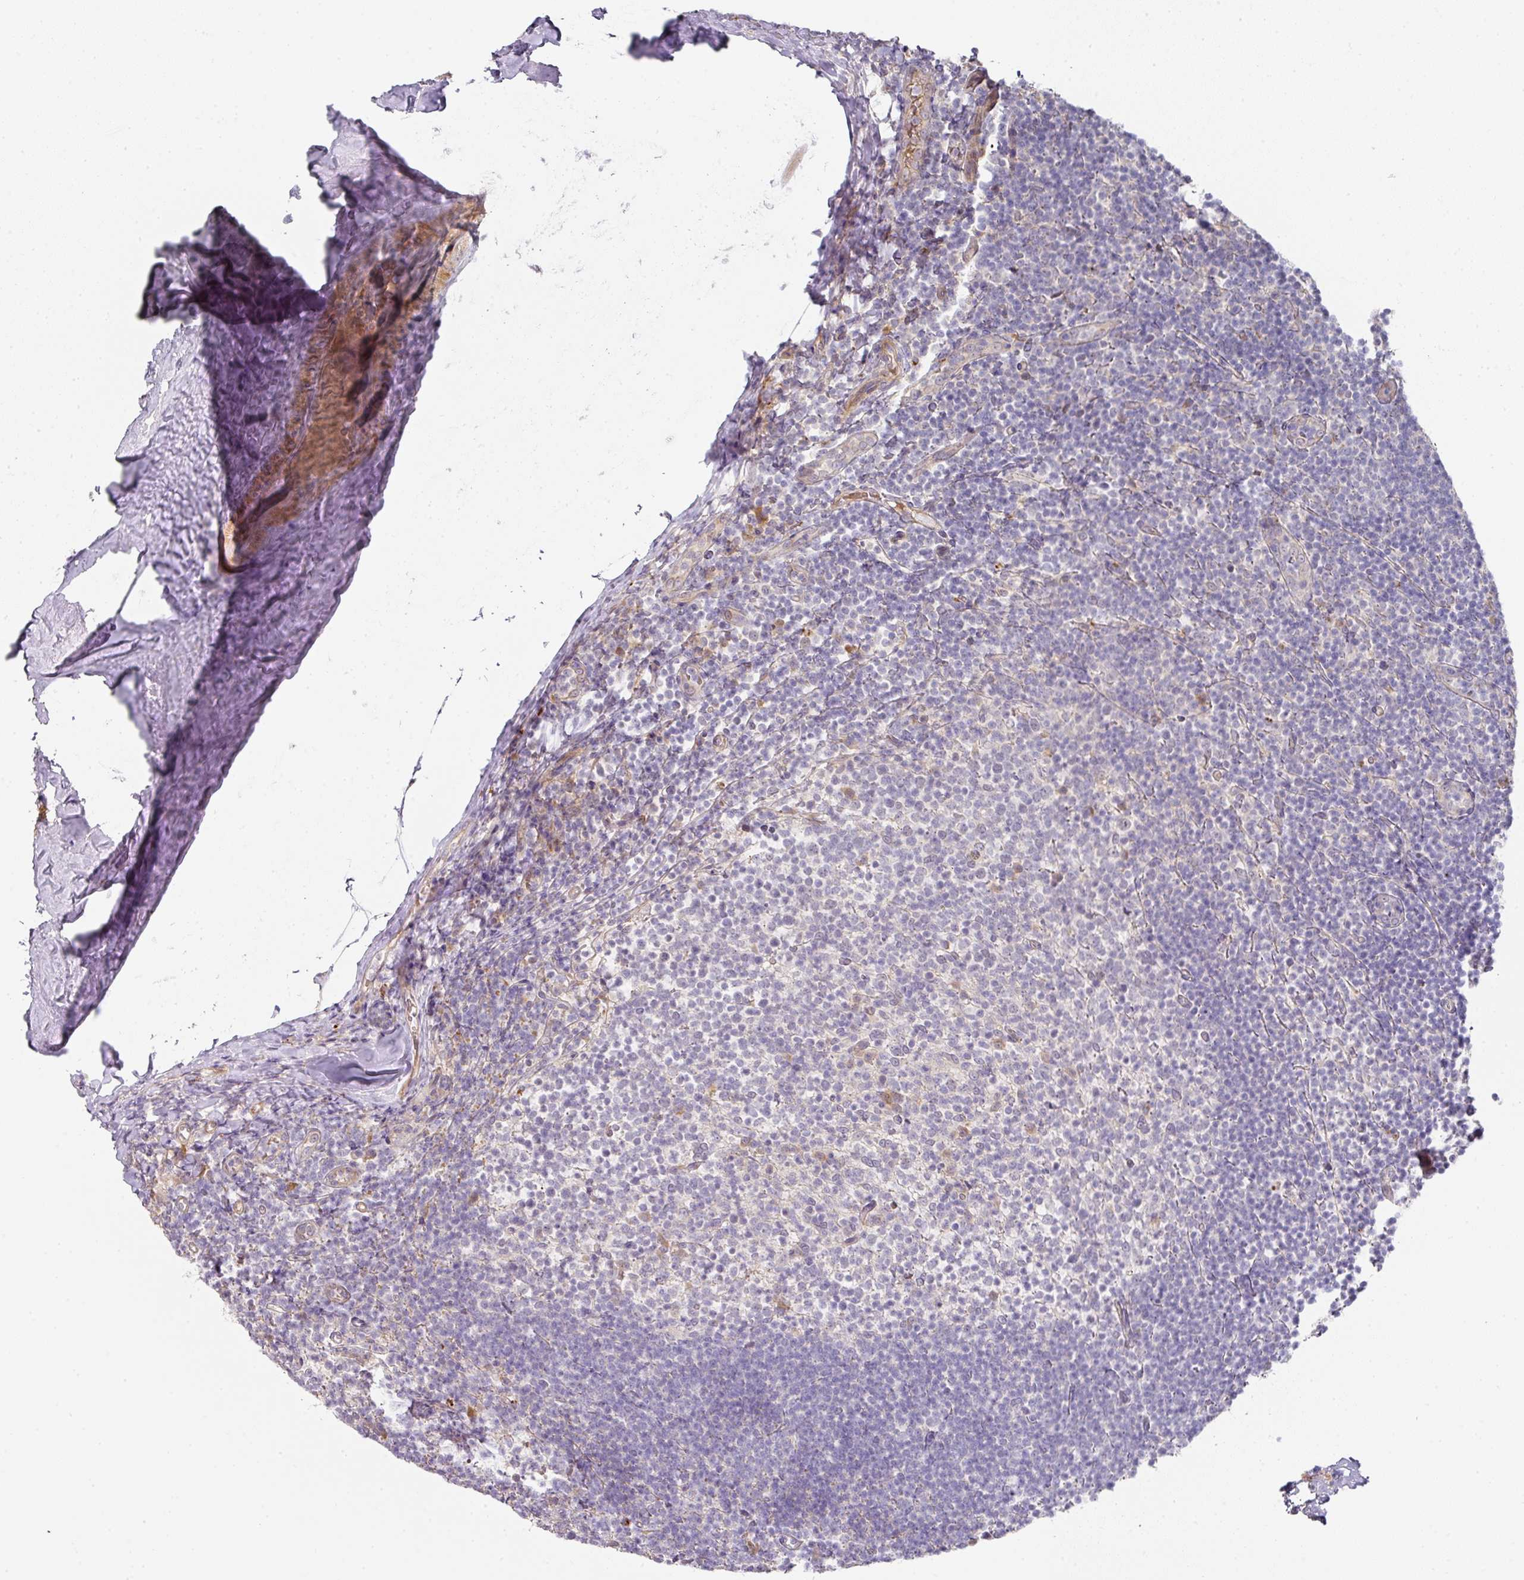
{"staining": {"intensity": "negative", "quantity": "none", "location": "none"}, "tissue": "tonsil", "cell_type": "Germinal center cells", "image_type": "normal", "snomed": [{"axis": "morphology", "description": "Normal tissue, NOS"}, {"axis": "topography", "description": "Tonsil"}], "caption": "DAB (3,3'-diaminobenzidine) immunohistochemical staining of unremarkable human tonsil exhibits no significant positivity in germinal center cells. (DAB (3,3'-diaminobenzidine) immunohistochemistry (IHC) with hematoxylin counter stain).", "gene": "TARM1", "patient": {"sex": "female", "age": 10}}